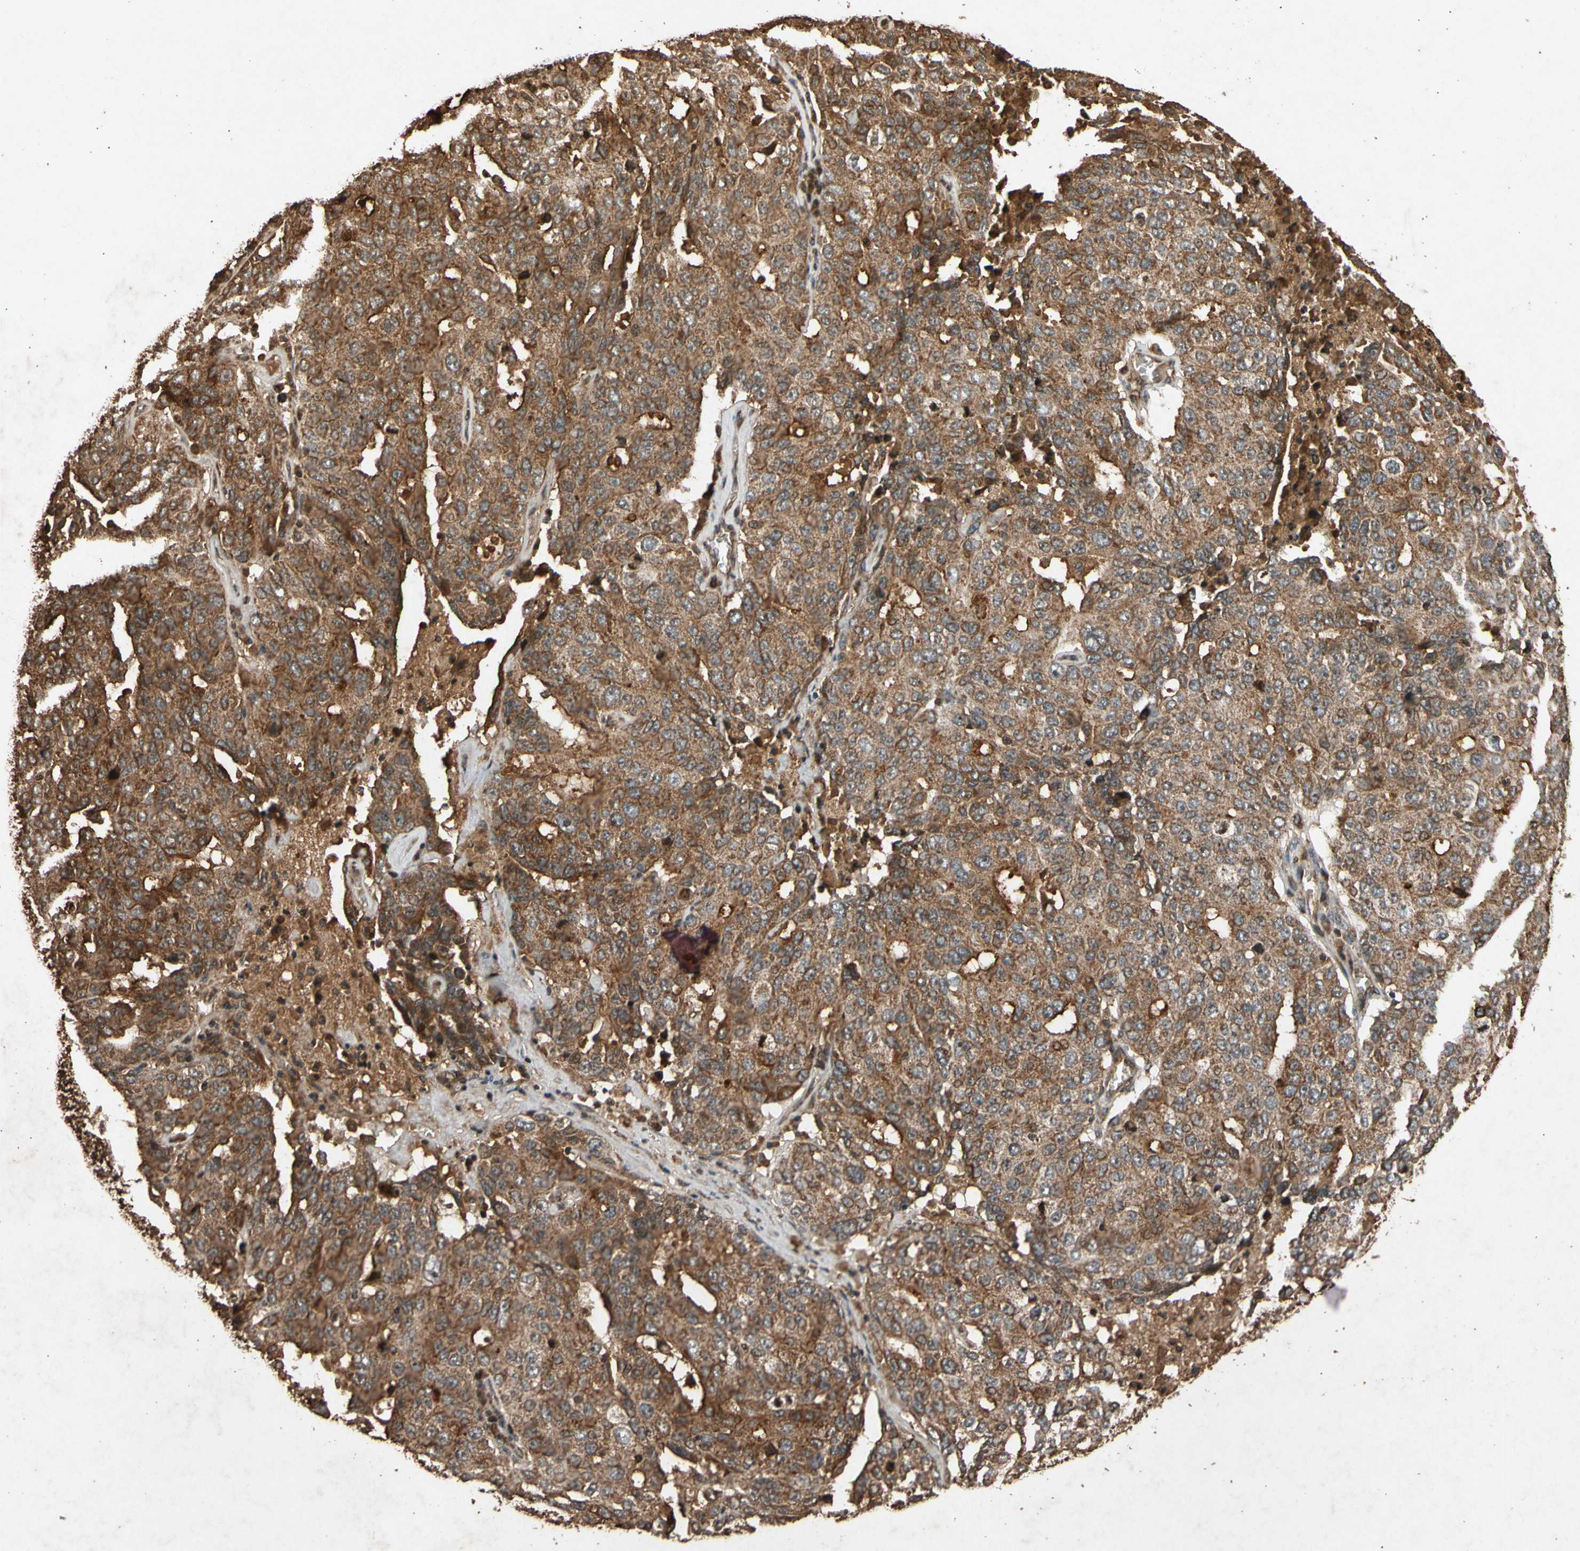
{"staining": {"intensity": "strong", "quantity": ">75%", "location": "cytoplasmic/membranous"}, "tissue": "ovarian cancer", "cell_type": "Tumor cells", "image_type": "cancer", "snomed": [{"axis": "morphology", "description": "Carcinoma, endometroid"}, {"axis": "topography", "description": "Ovary"}], "caption": "A histopathology image of ovarian cancer stained for a protein reveals strong cytoplasmic/membranous brown staining in tumor cells. The protein is shown in brown color, while the nuclei are stained blue.", "gene": "TXN2", "patient": {"sex": "female", "age": 62}}